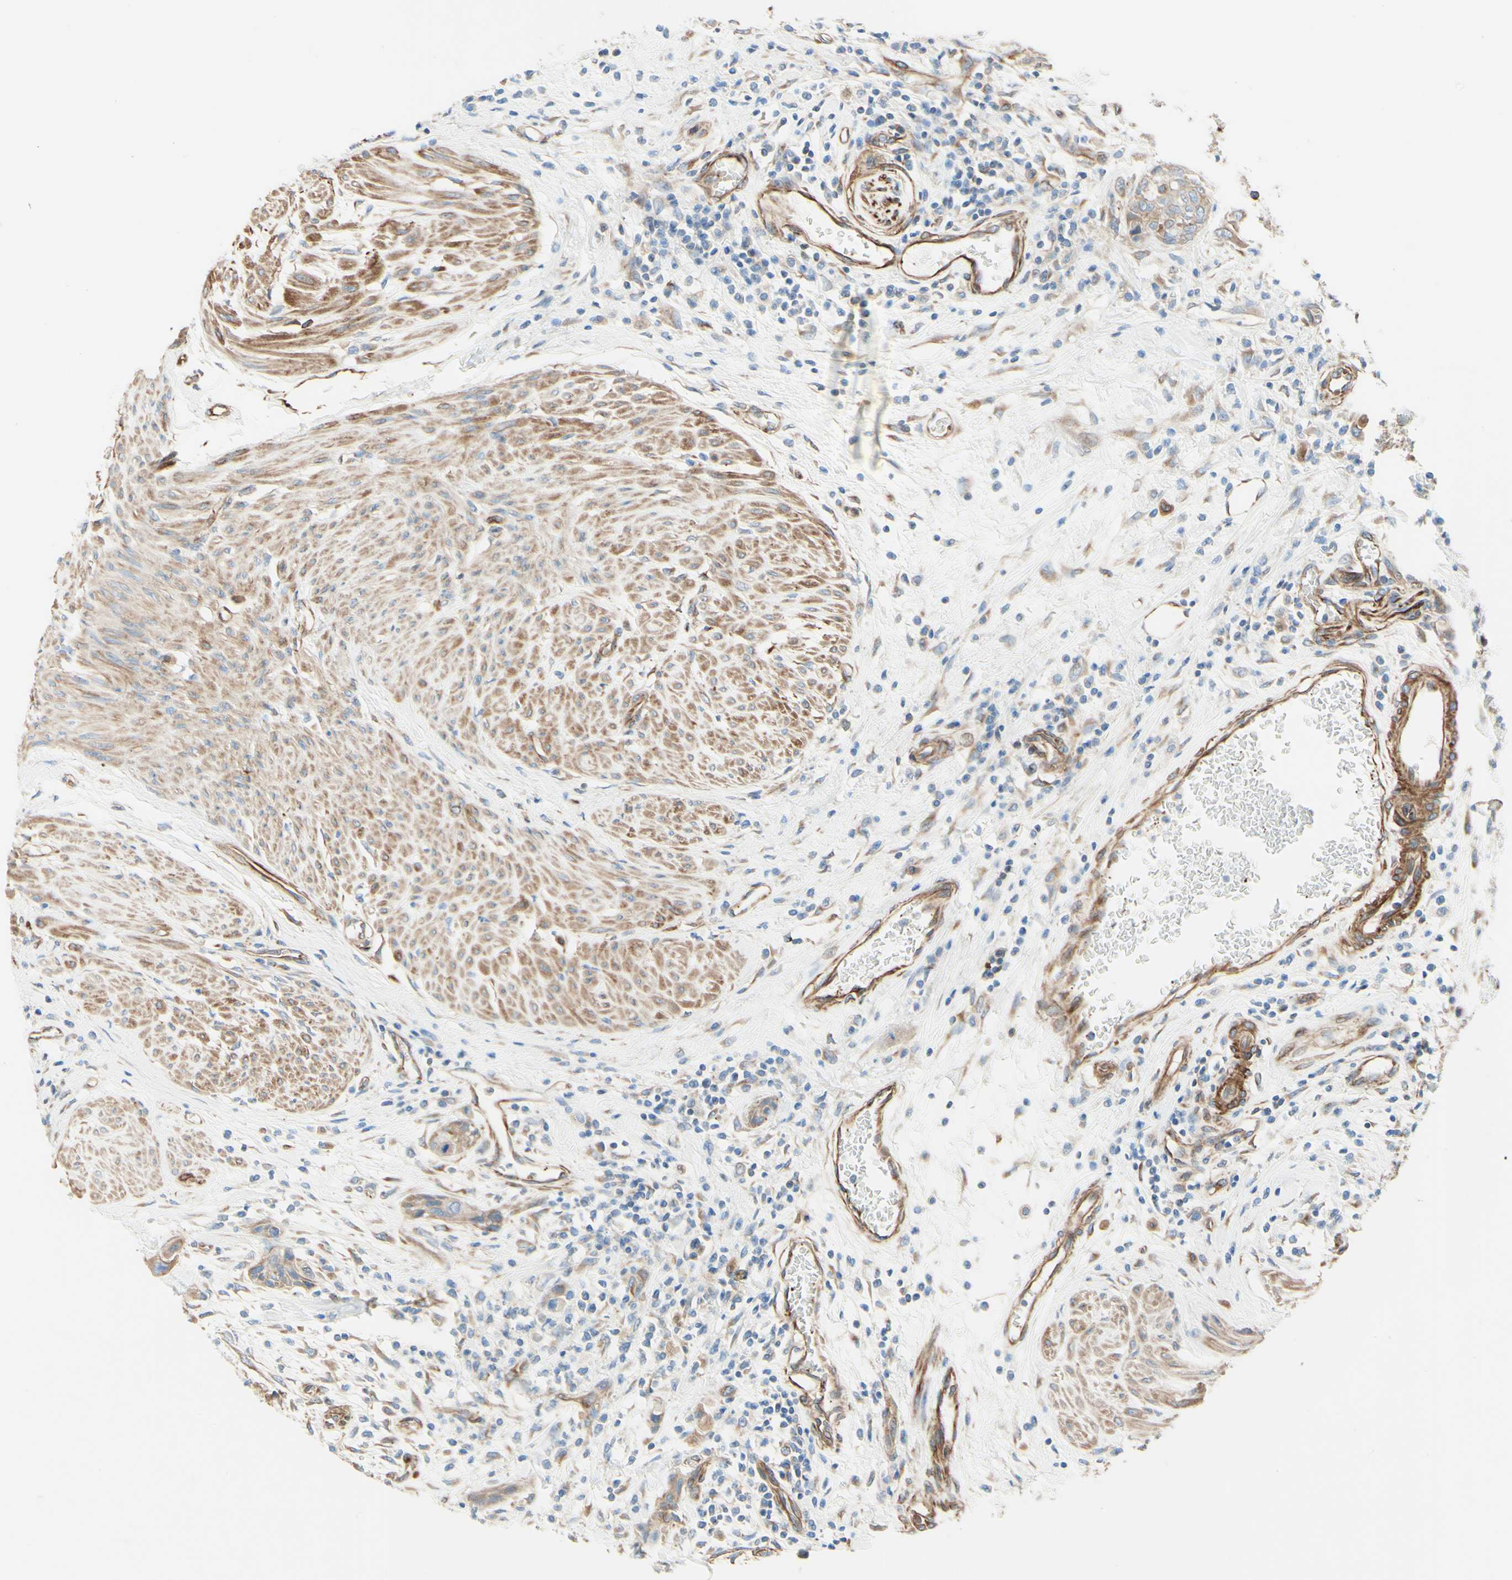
{"staining": {"intensity": "weak", "quantity": ">75%", "location": "cytoplasmic/membranous"}, "tissue": "urothelial cancer", "cell_type": "Tumor cells", "image_type": "cancer", "snomed": [{"axis": "morphology", "description": "Urothelial carcinoma, High grade"}, {"axis": "topography", "description": "Urinary bladder"}], "caption": "Immunohistochemical staining of urothelial carcinoma (high-grade) shows low levels of weak cytoplasmic/membranous protein staining in approximately >75% of tumor cells.", "gene": "ENDOD1", "patient": {"sex": "male", "age": 35}}